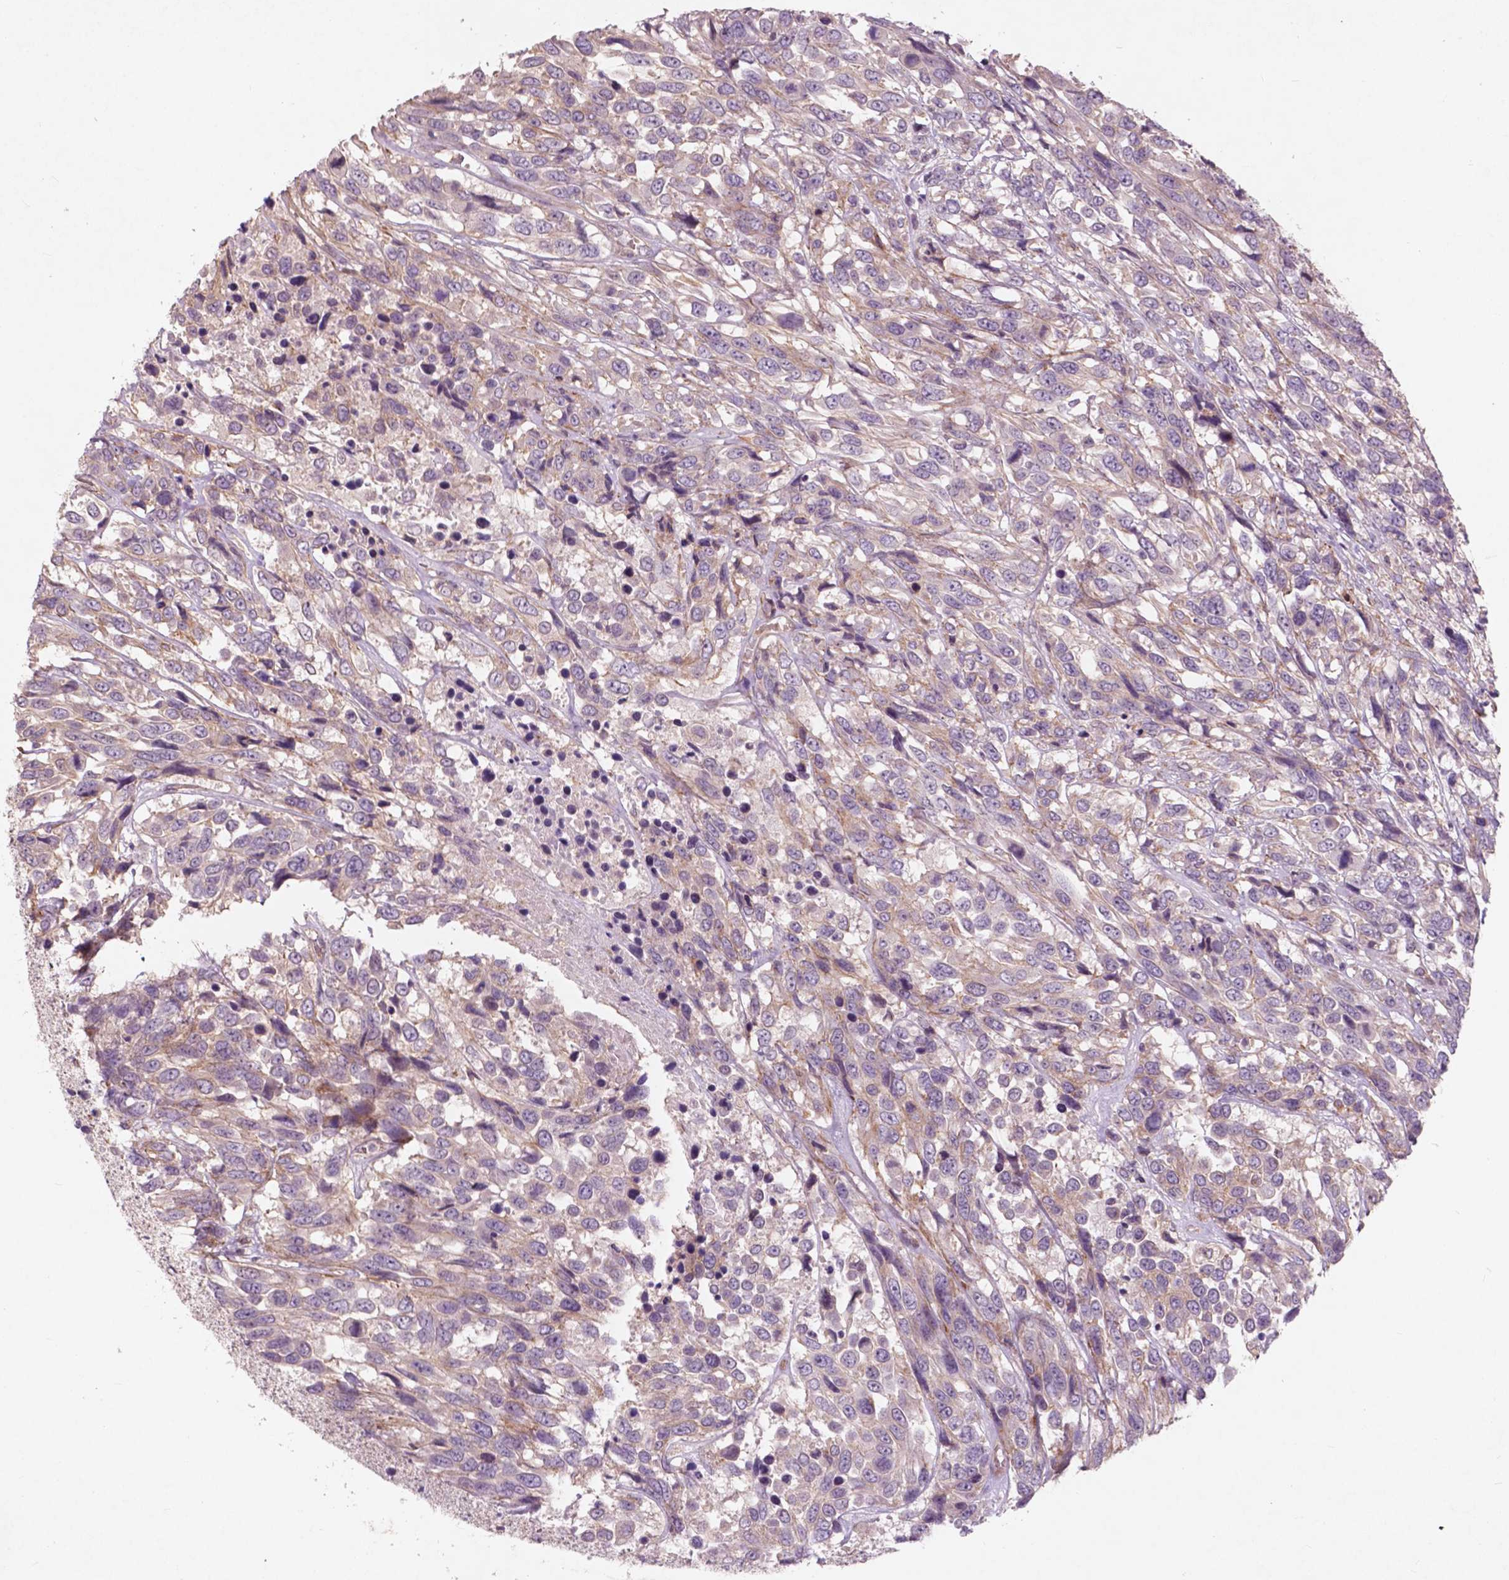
{"staining": {"intensity": "negative", "quantity": "none", "location": "none"}, "tissue": "urothelial cancer", "cell_type": "Tumor cells", "image_type": "cancer", "snomed": [{"axis": "morphology", "description": "Urothelial carcinoma, High grade"}, {"axis": "topography", "description": "Urinary bladder"}], "caption": "Tumor cells show no significant positivity in high-grade urothelial carcinoma. (DAB immunohistochemistry visualized using brightfield microscopy, high magnification).", "gene": "RFPL4B", "patient": {"sex": "female", "age": 70}}